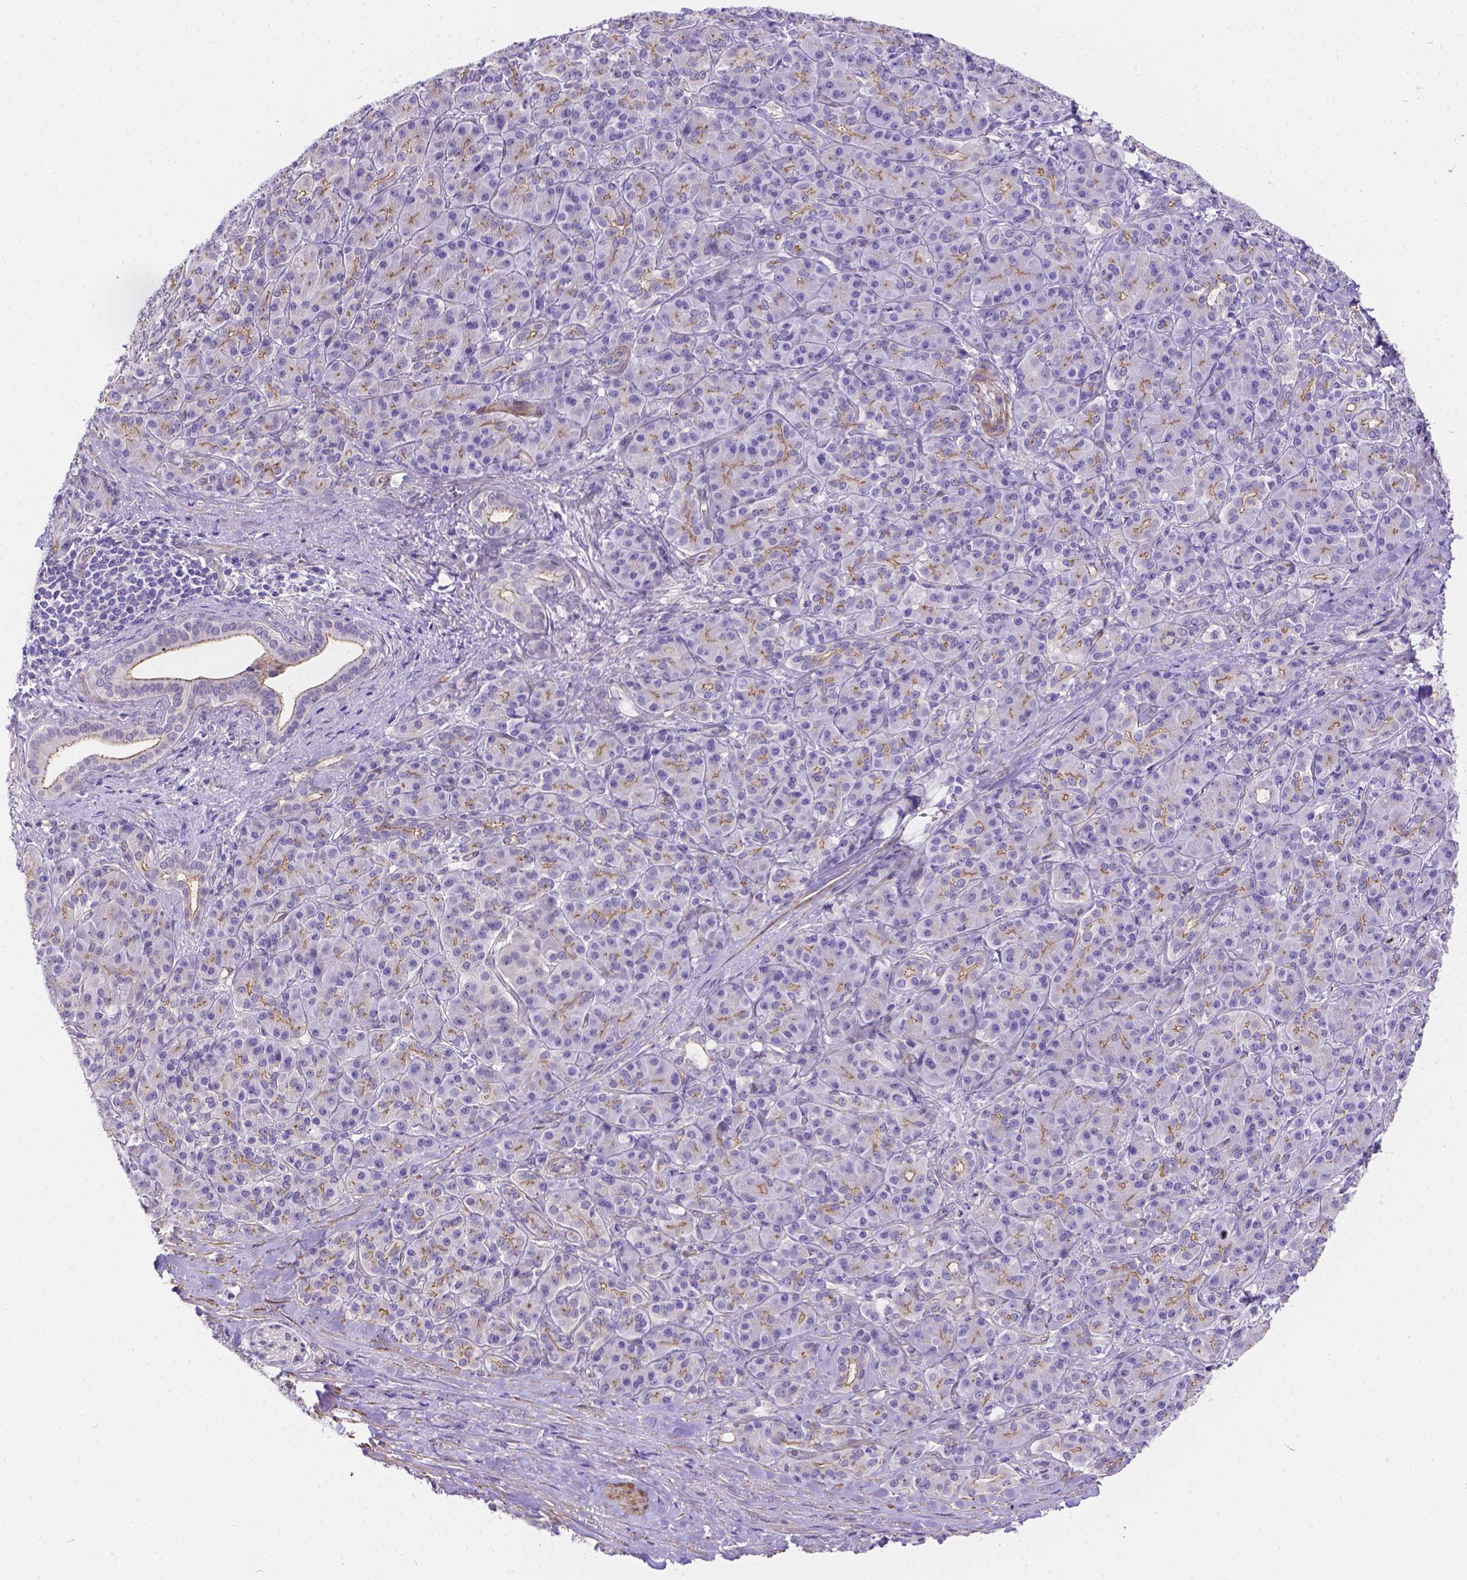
{"staining": {"intensity": "negative", "quantity": "none", "location": "none"}, "tissue": "pancreatic cancer", "cell_type": "Tumor cells", "image_type": "cancer", "snomed": [{"axis": "morphology", "description": "Normal tissue, NOS"}, {"axis": "morphology", "description": "Inflammation, NOS"}, {"axis": "morphology", "description": "Adenocarcinoma, NOS"}, {"axis": "topography", "description": "Pancreas"}], "caption": "Pancreatic cancer (adenocarcinoma) stained for a protein using immunohistochemistry (IHC) shows no expression tumor cells.", "gene": "PALS1", "patient": {"sex": "male", "age": 57}}